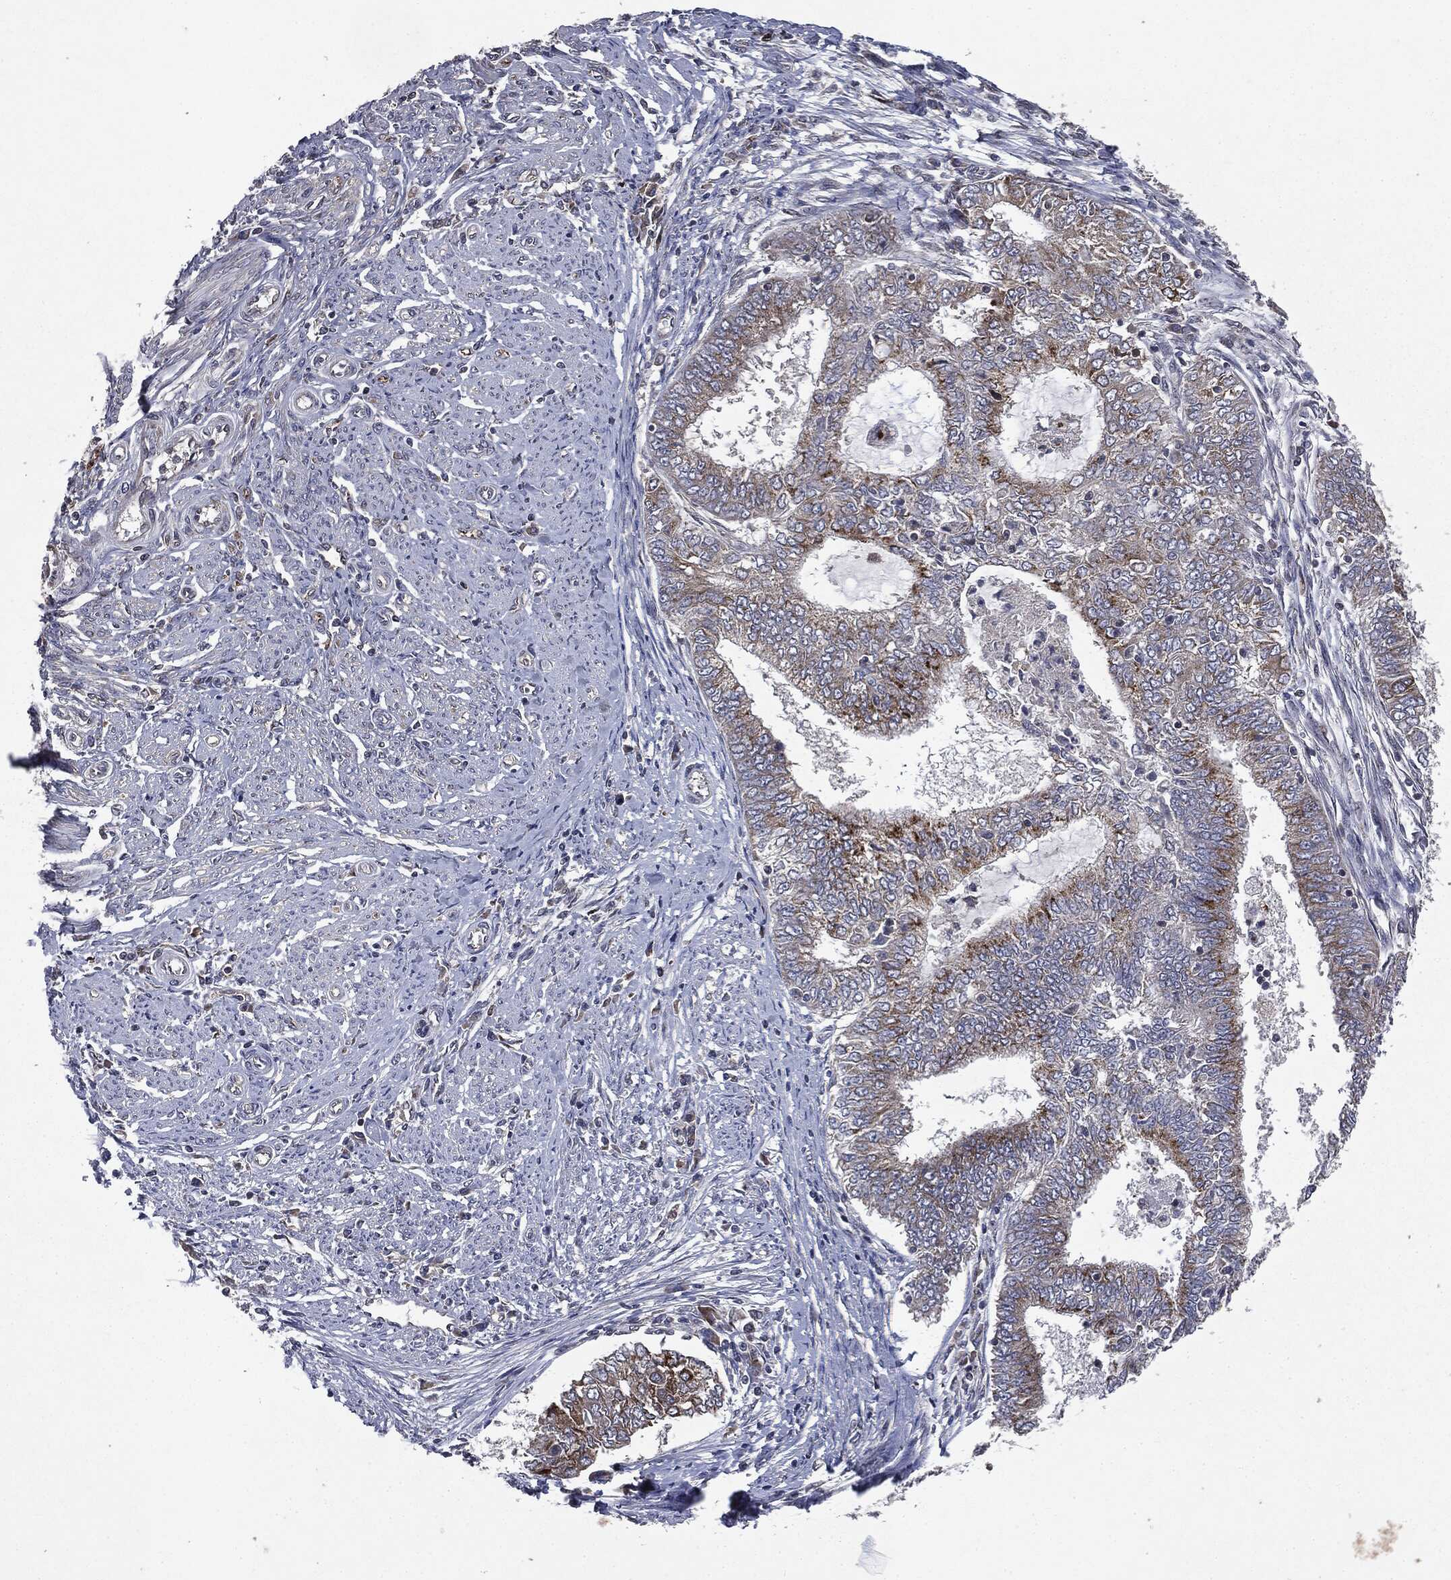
{"staining": {"intensity": "moderate", "quantity": "25%-75%", "location": "cytoplasmic/membranous"}, "tissue": "endometrial cancer", "cell_type": "Tumor cells", "image_type": "cancer", "snomed": [{"axis": "morphology", "description": "Adenocarcinoma, NOS"}, {"axis": "topography", "description": "Endometrium"}], "caption": "This micrograph displays IHC staining of human endometrial cancer, with medium moderate cytoplasmic/membranous expression in approximately 25%-75% of tumor cells.", "gene": "PLPPR2", "patient": {"sex": "female", "age": 62}}